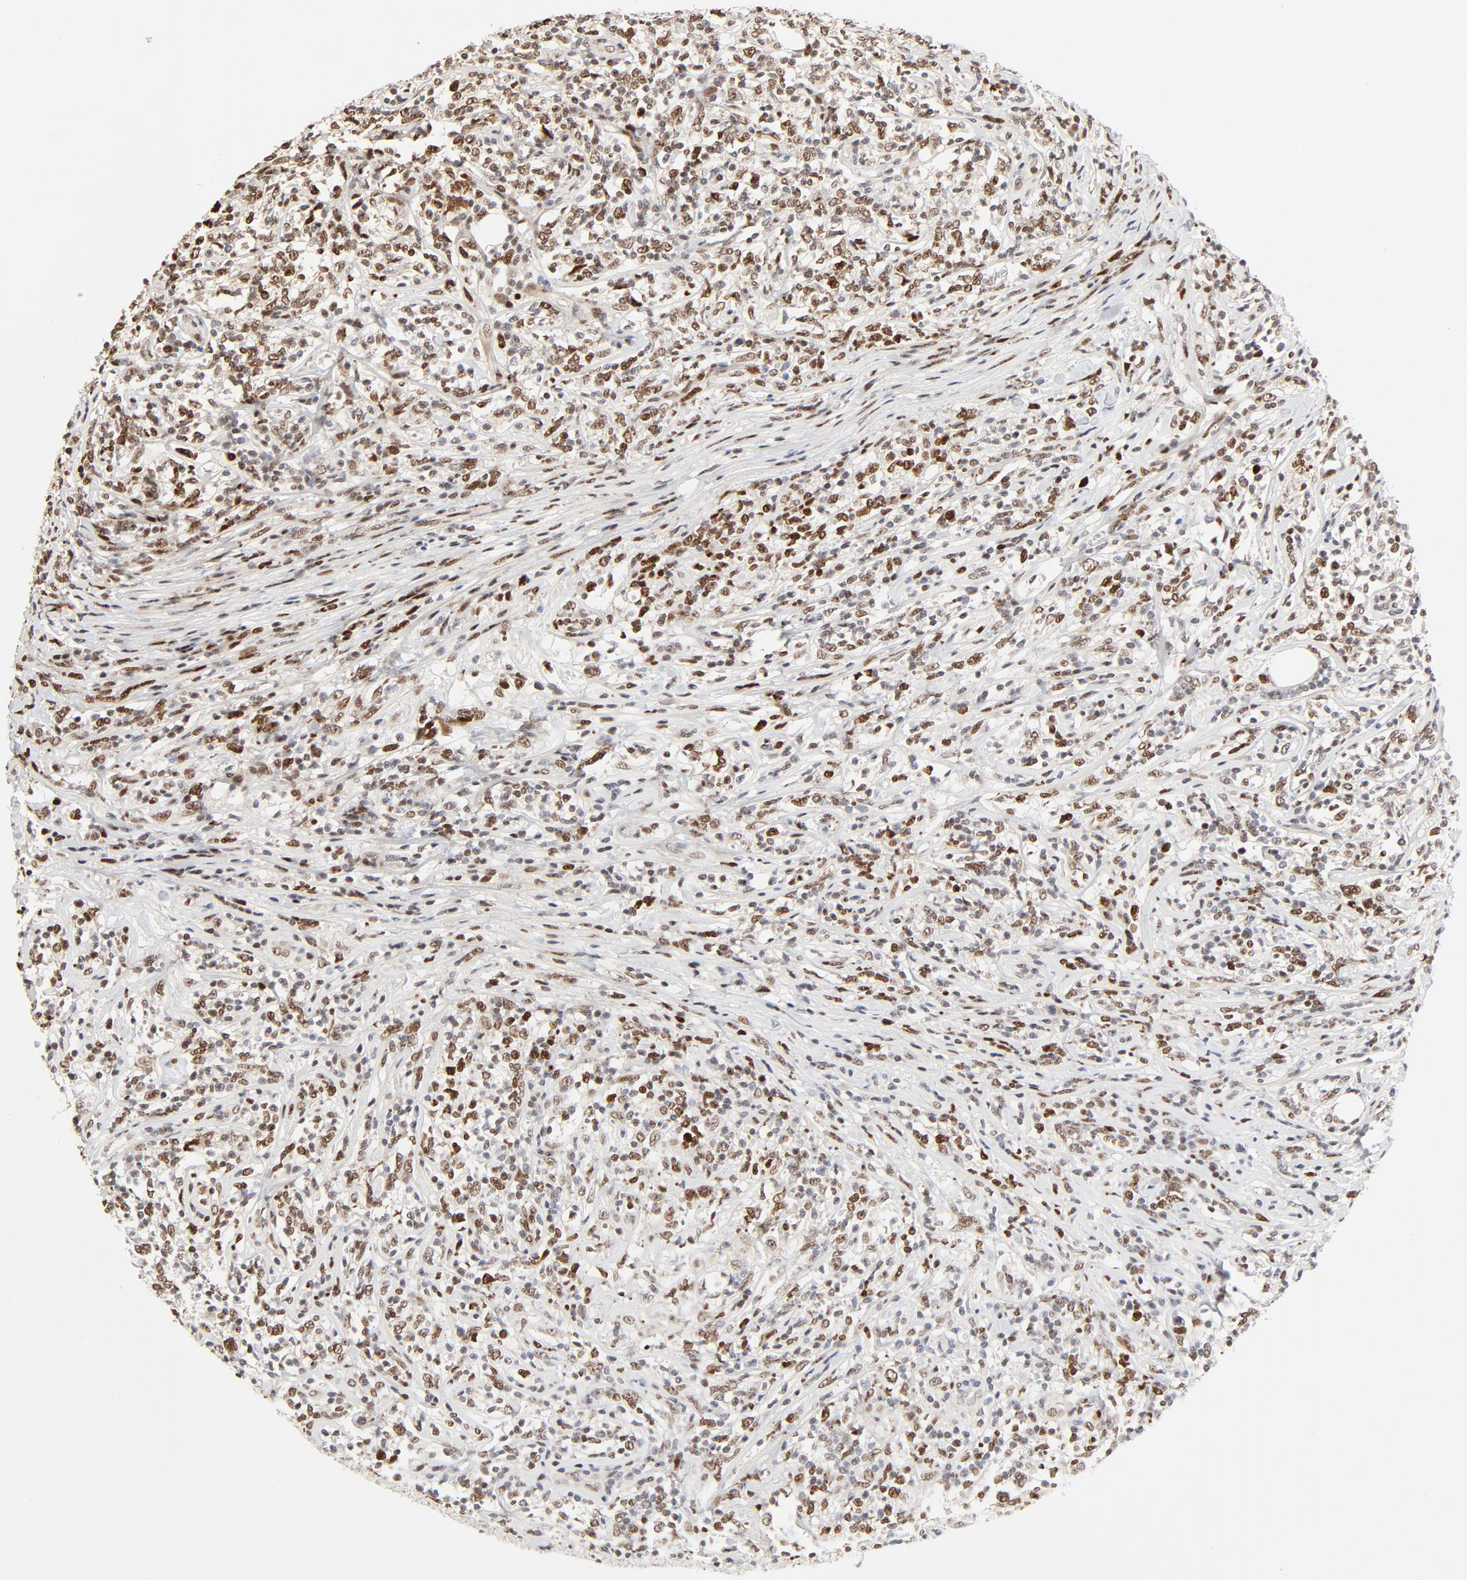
{"staining": {"intensity": "moderate", "quantity": ">75%", "location": "nuclear"}, "tissue": "lymphoma", "cell_type": "Tumor cells", "image_type": "cancer", "snomed": [{"axis": "morphology", "description": "Malignant lymphoma, non-Hodgkin's type, High grade"}, {"axis": "topography", "description": "Lymph node"}], "caption": "Tumor cells exhibit moderate nuclear positivity in approximately >75% of cells in lymphoma.", "gene": "GTF2I", "patient": {"sex": "female", "age": 84}}